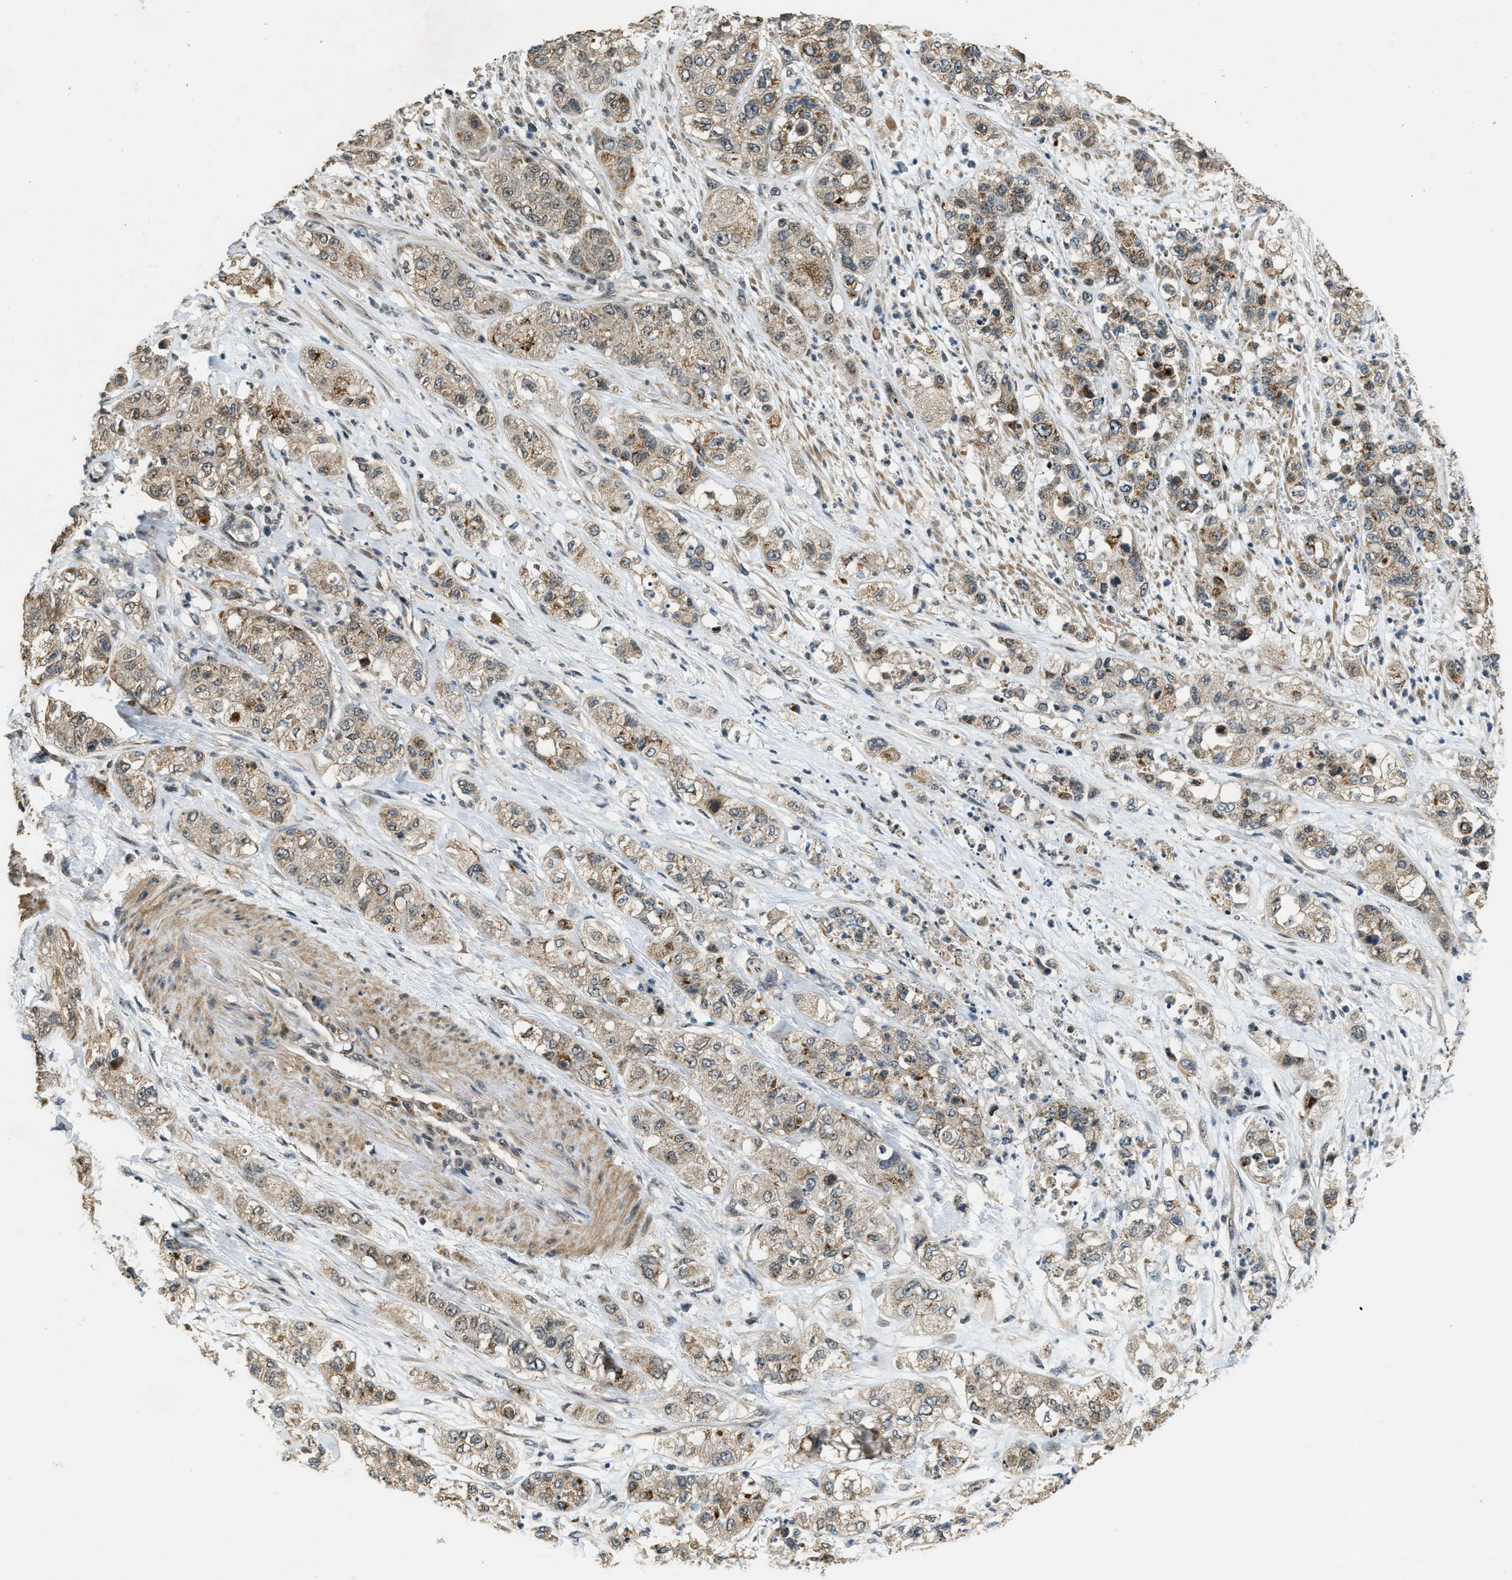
{"staining": {"intensity": "weak", "quantity": ">75%", "location": "cytoplasmic/membranous"}, "tissue": "pancreatic cancer", "cell_type": "Tumor cells", "image_type": "cancer", "snomed": [{"axis": "morphology", "description": "Adenocarcinoma, NOS"}, {"axis": "topography", "description": "Pancreas"}], "caption": "Adenocarcinoma (pancreatic) stained with DAB IHC exhibits low levels of weak cytoplasmic/membranous positivity in approximately >75% of tumor cells.", "gene": "MED21", "patient": {"sex": "female", "age": 78}}